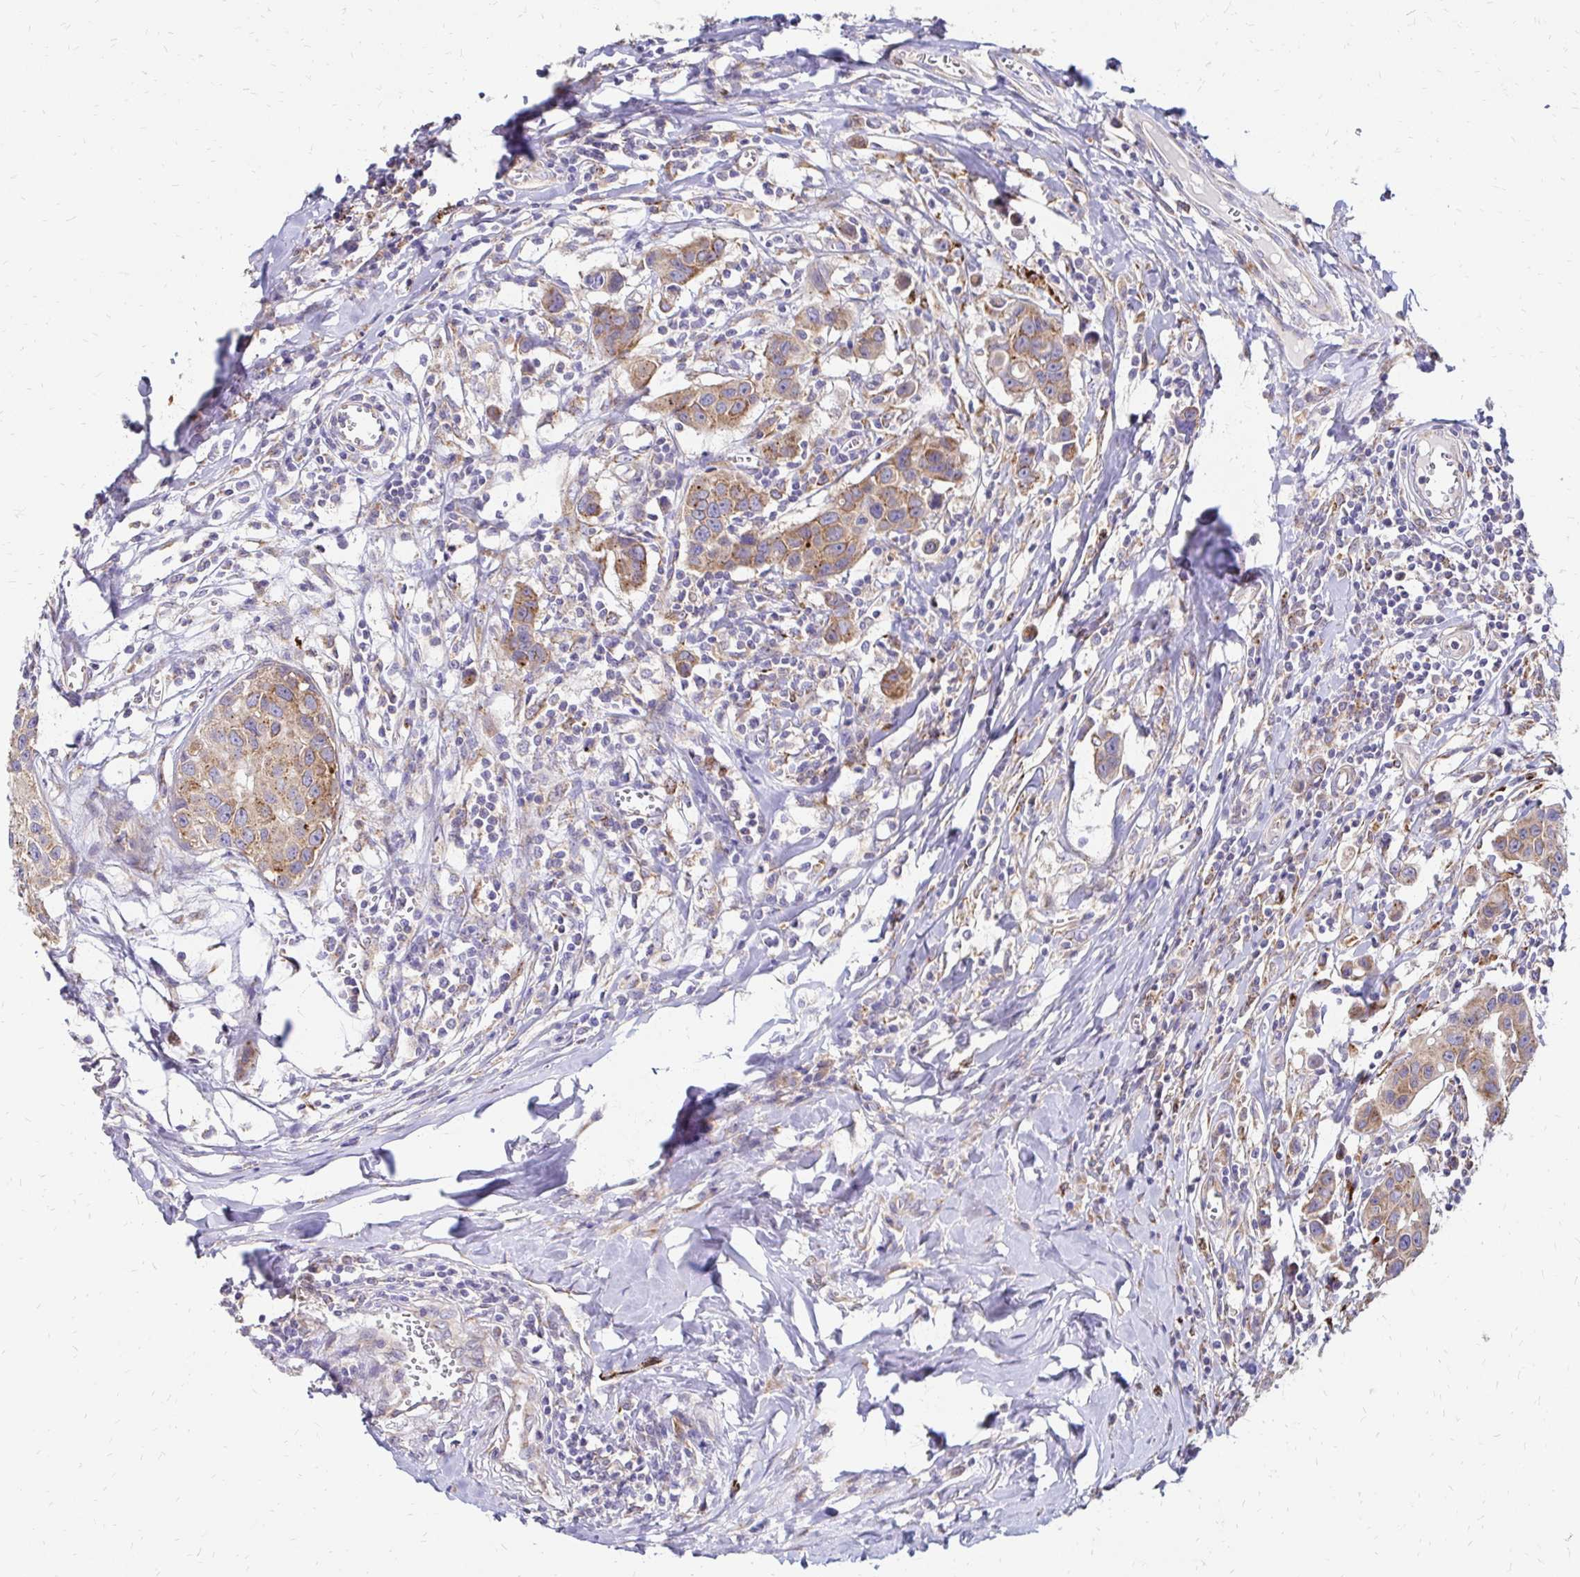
{"staining": {"intensity": "moderate", "quantity": ">75%", "location": "cytoplasmic/membranous"}, "tissue": "breast cancer", "cell_type": "Tumor cells", "image_type": "cancer", "snomed": [{"axis": "morphology", "description": "Duct carcinoma"}, {"axis": "topography", "description": "Breast"}], "caption": "Intraductal carcinoma (breast) stained for a protein (brown) demonstrates moderate cytoplasmic/membranous positive expression in about >75% of tumor cells.", "gene": "IDUA", "patient": {"sex": "female", "age": 24}}